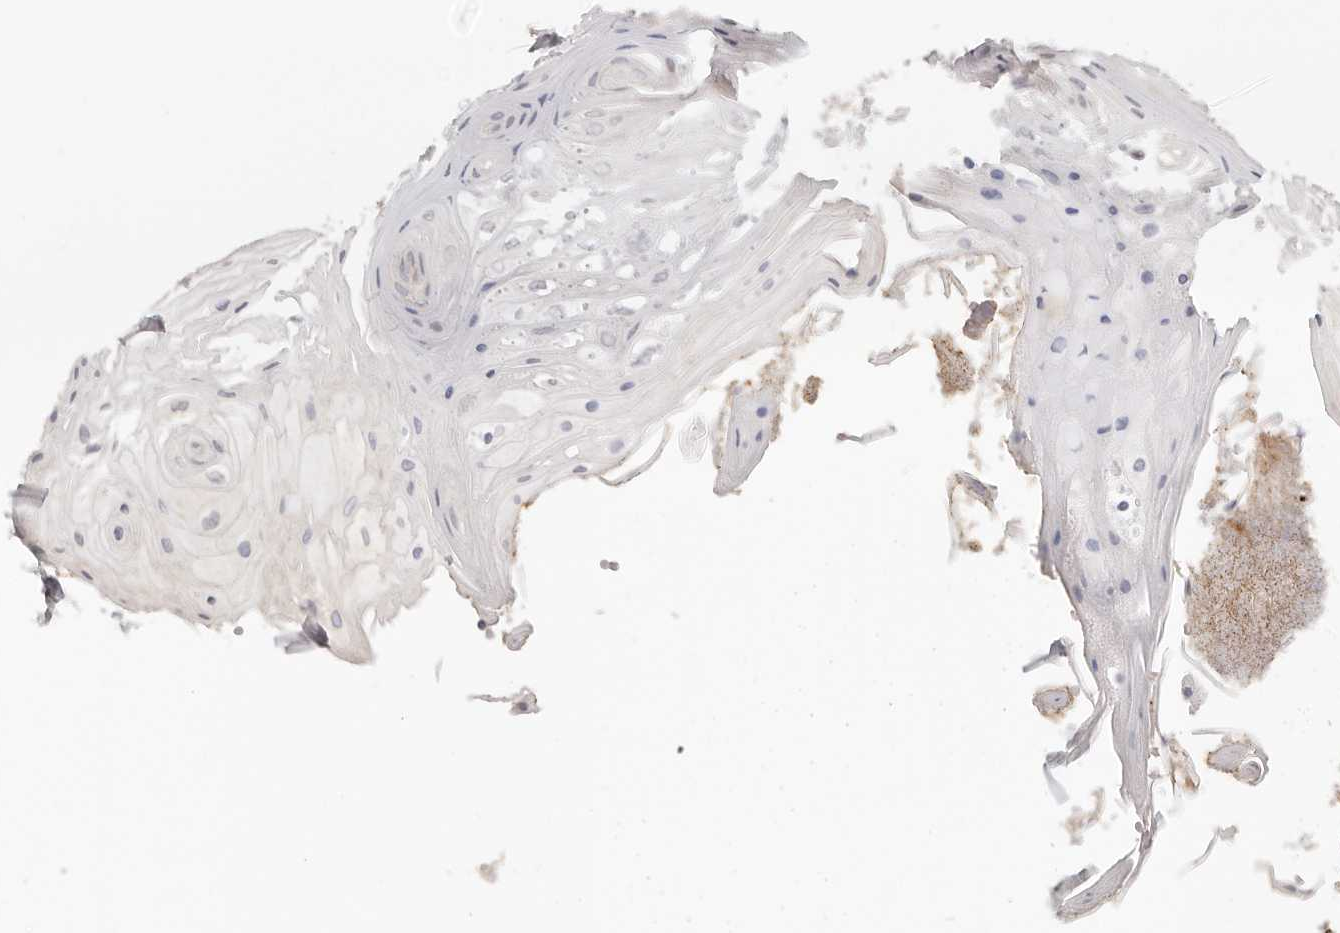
{"staining": {"intensity": "moderate", "quantity": "<25%", "location": "cytoplasmic/membranous"}, "tissue": "oral mucosa", "cell_type": "Squamous epithelial cells", "image_type": "normal", "snomed": [{"axis": "morphology", "description": "Normal tissue, NOS"}, {"axis": "morphology", "description": "Squamous cell carcinoma, NOS"}, {"axis": "topography", "description": "Skeletal muscle"}, {"axis": "topography", "description": "Oral tissue"}, {"axis": "topography", "description": "Salivary gland"}, {"axis": "topography", "description": "Head-Neck"}], "caption": "Immunohistochemical staining of benign oral mucosa demonstrates <25% levels of moderate cytoplasmic/membranous protein positivity in about <25% of squamous epithelial cells.", "gene": "ZRANB1", "patient": {"sex": "male", "age": 54}}